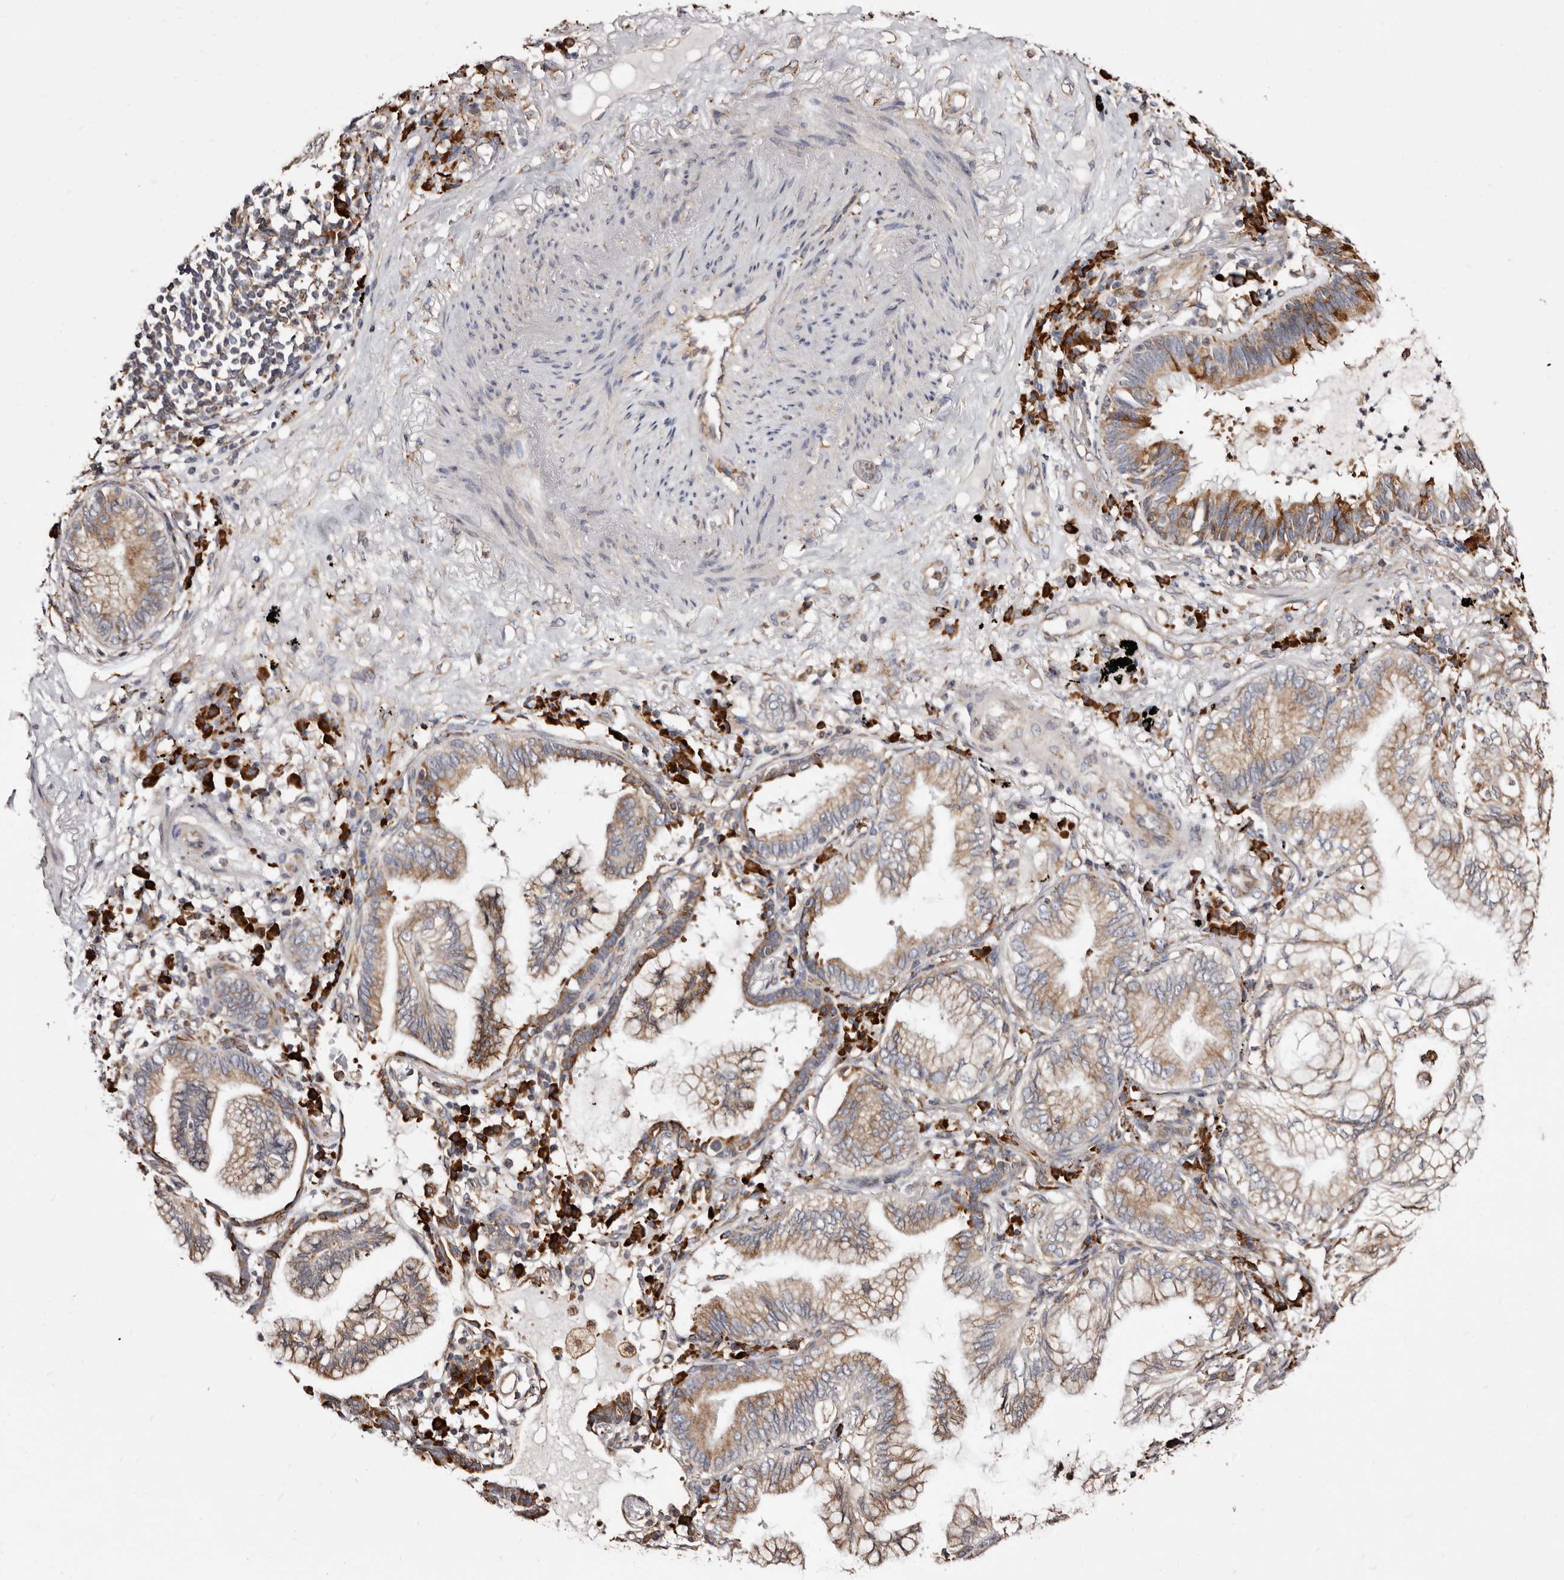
{"staining": {"intensity": "moderate", "quantity": ">75%", "location": "cytoplasmic/membranous"}, "tissue": "lung cancer", "cell_type": "Tumor cells", "image_type": "cancer", "snomed": [{"axis": "morphology", "description": "Adenocarcinoma, NOS"}, {"axis": "topography", "description": "Lung"}], "caption": "Protein expression analysis of human lung cancer reveals moderate cytoplasmic/membranous staining in approximately >75% of tumor cells. The staining was performed using DAB to visualize the protein expression in brown, while the nuclei were stained in blue with hematoxylin (Magnification: 20x).", "gene": "ACBD6", "patient": {"sex": "female", "age": 70}}